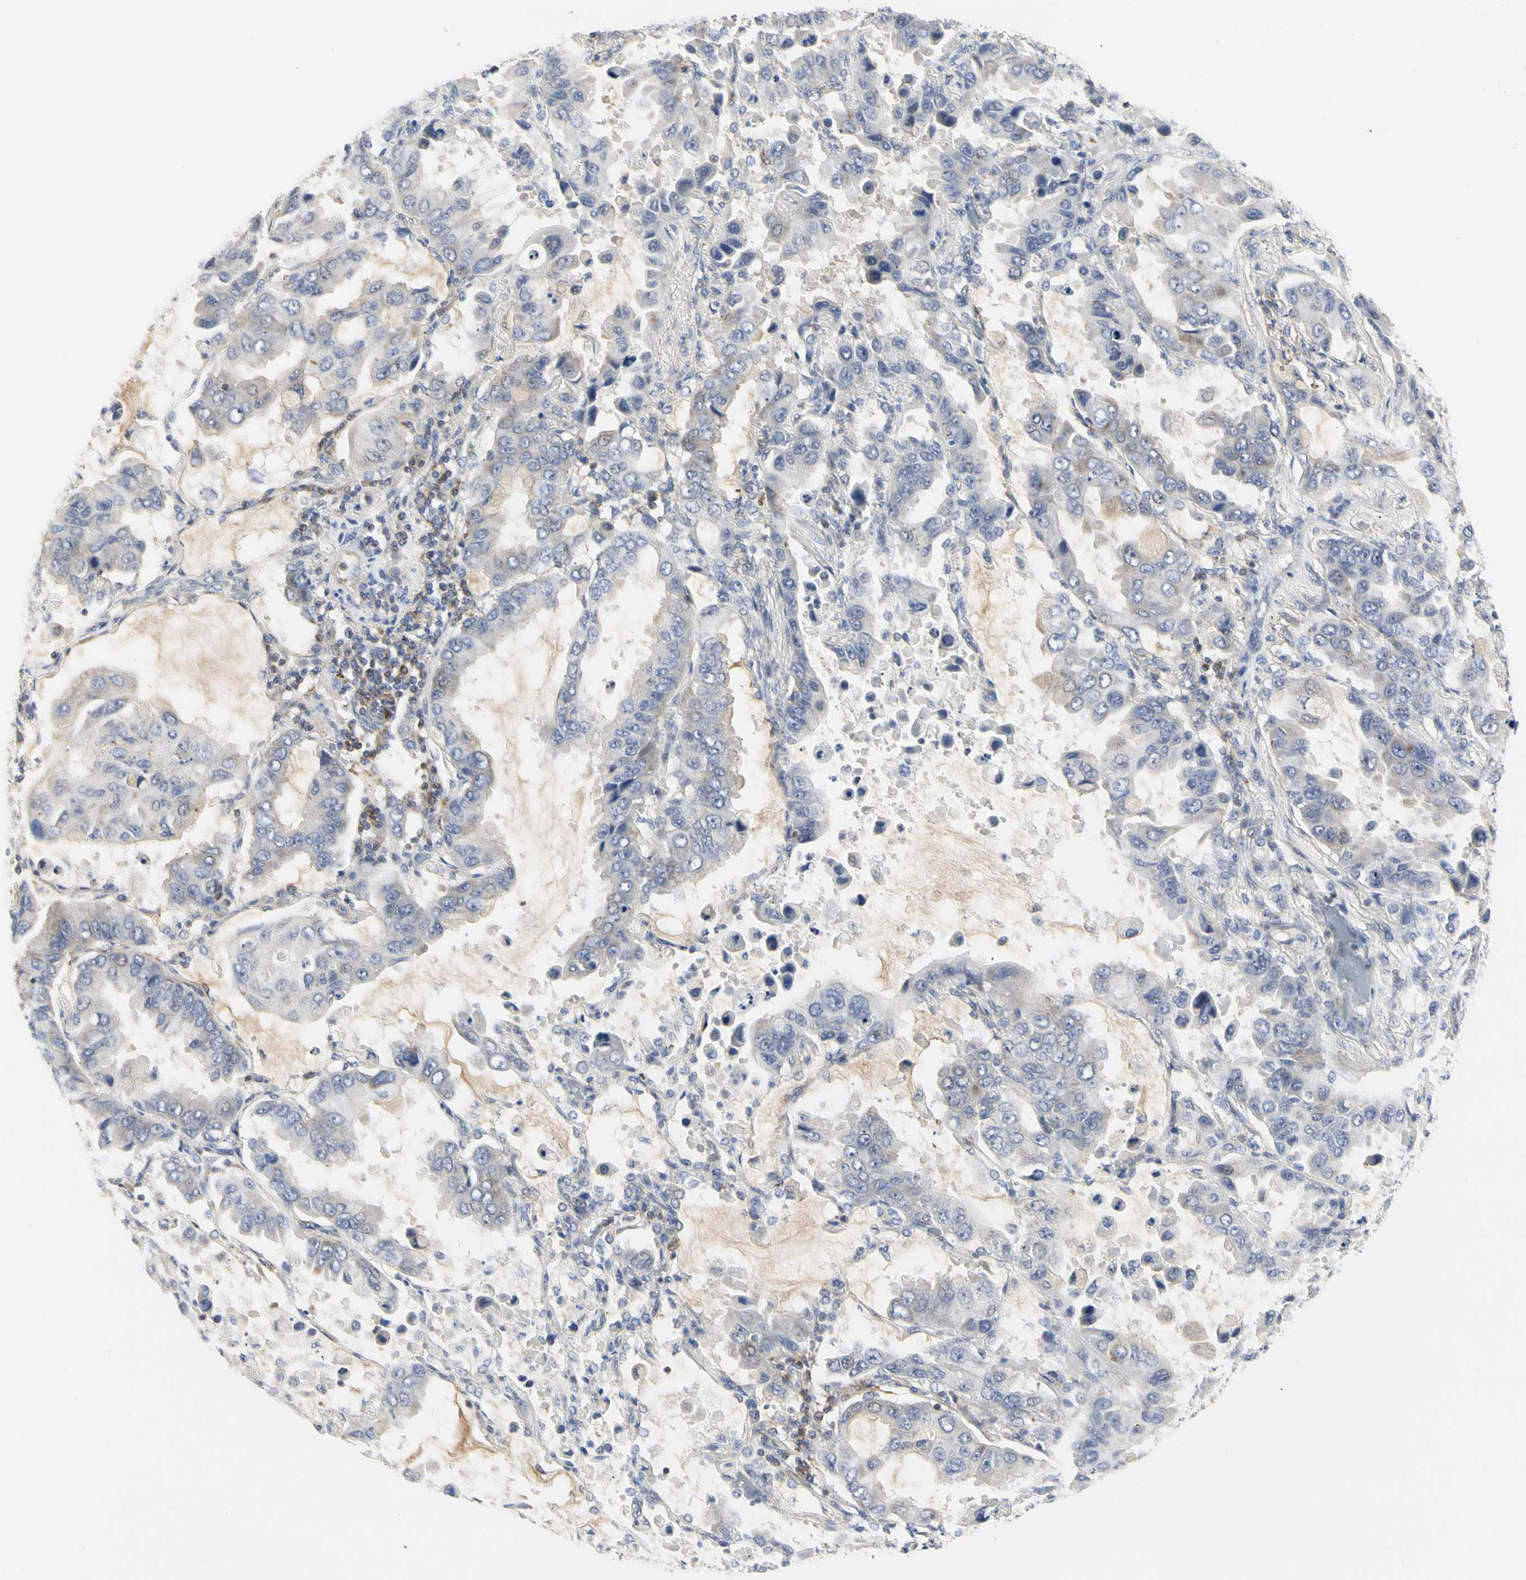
{"staining": {"intensity": "negative", "quantity": "none", "location": "none"}, "tissue": "lung cancer", "cell_type": "Tumor cells", "image_type": "cancer", "snomed": [{"axis": "morphology", "description": "Adenocarcinoma, NOS"}, {"axis": "topography", "description": "Lung"}], "caption": "Micrograph shows no protein positivity in tumor cells of lung cancer tissue.", "gene": "SHANK2", "patient": {"sex": "male", "age": 64}}